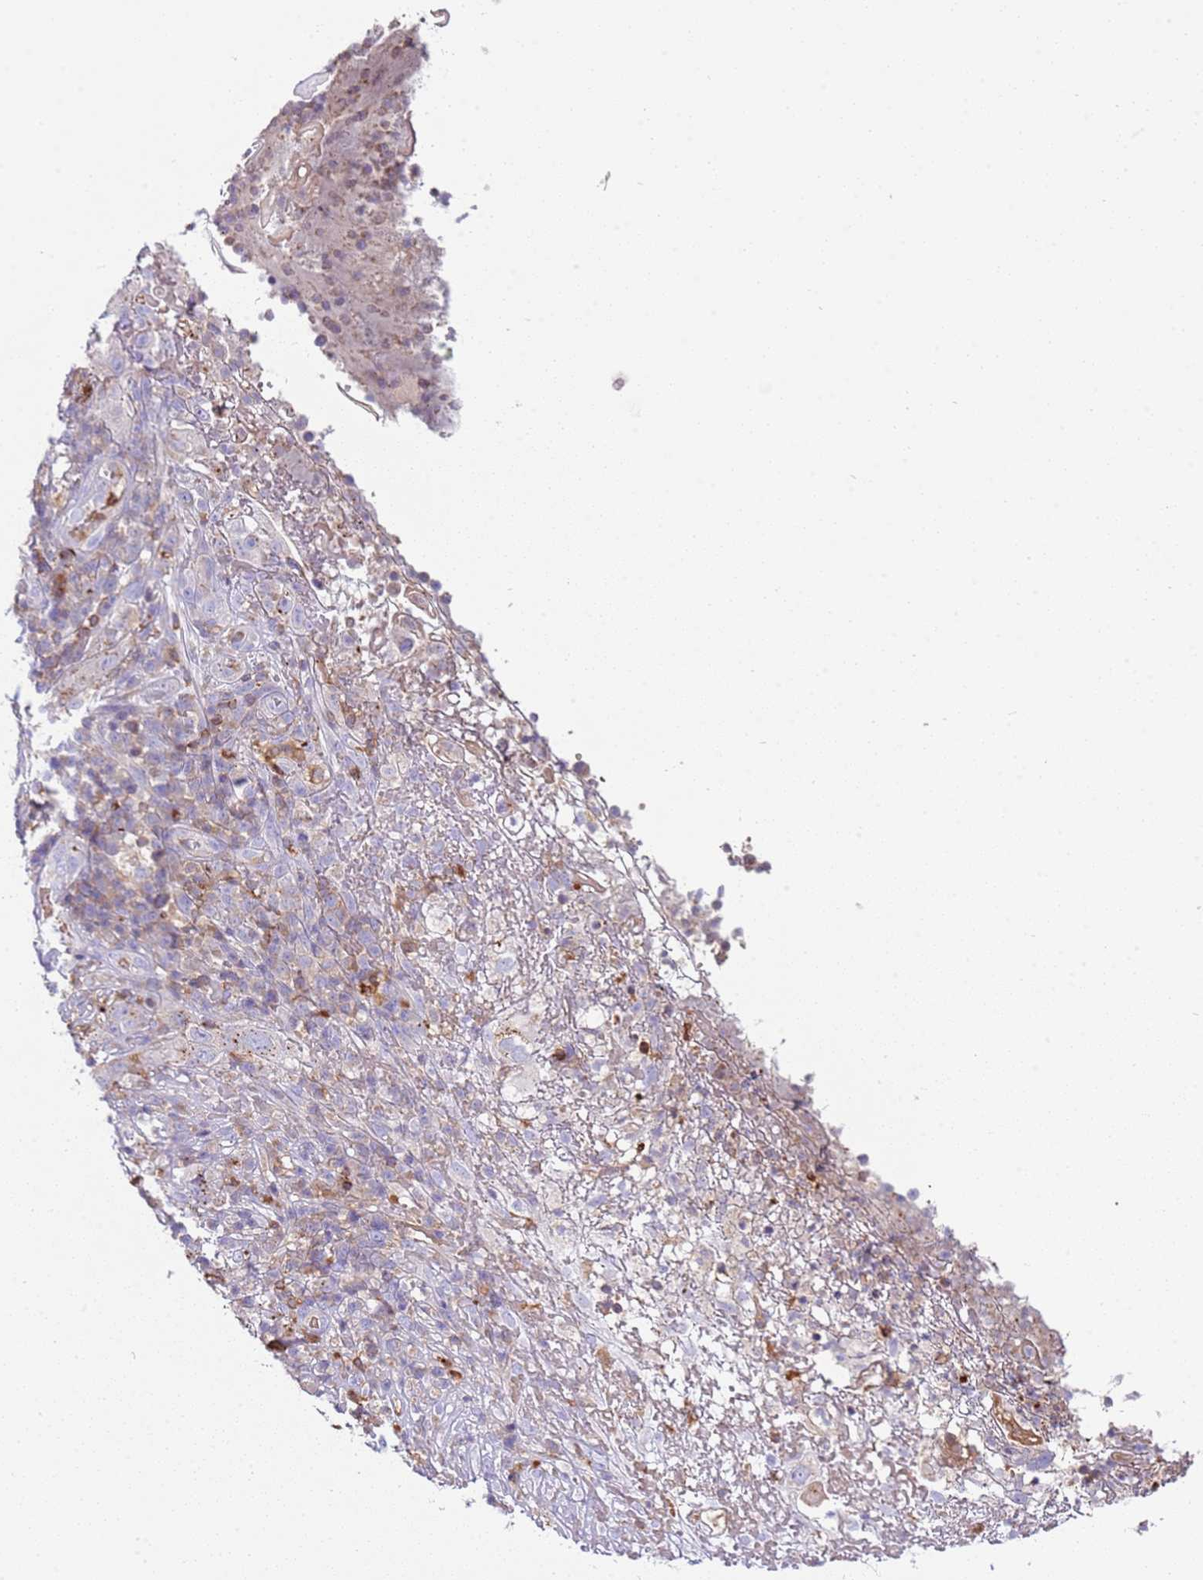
{"staining": {"intensity": "weak", "quantity": "25%-75%", "location": "cytoplasmic/membranous"}, "tissue": "cervical cancer", "cell_type": "Tumor cells", "image_type": "cancer", "snomed": [{"axis": "morphology", "description": "Squamous cell carcinoma, NOS"}, {"axis": "topography", "description": "Cervix"}], "caption": "Immunohistochemical staining of squamous cell carcinoma (cervical) reveals low levels of weak cytoplasmic/membranous protein staining in approximately 25%-75% of tumor cells.", "gene": "TTPAL", "patient": {"sex": "female", "age": 46}}